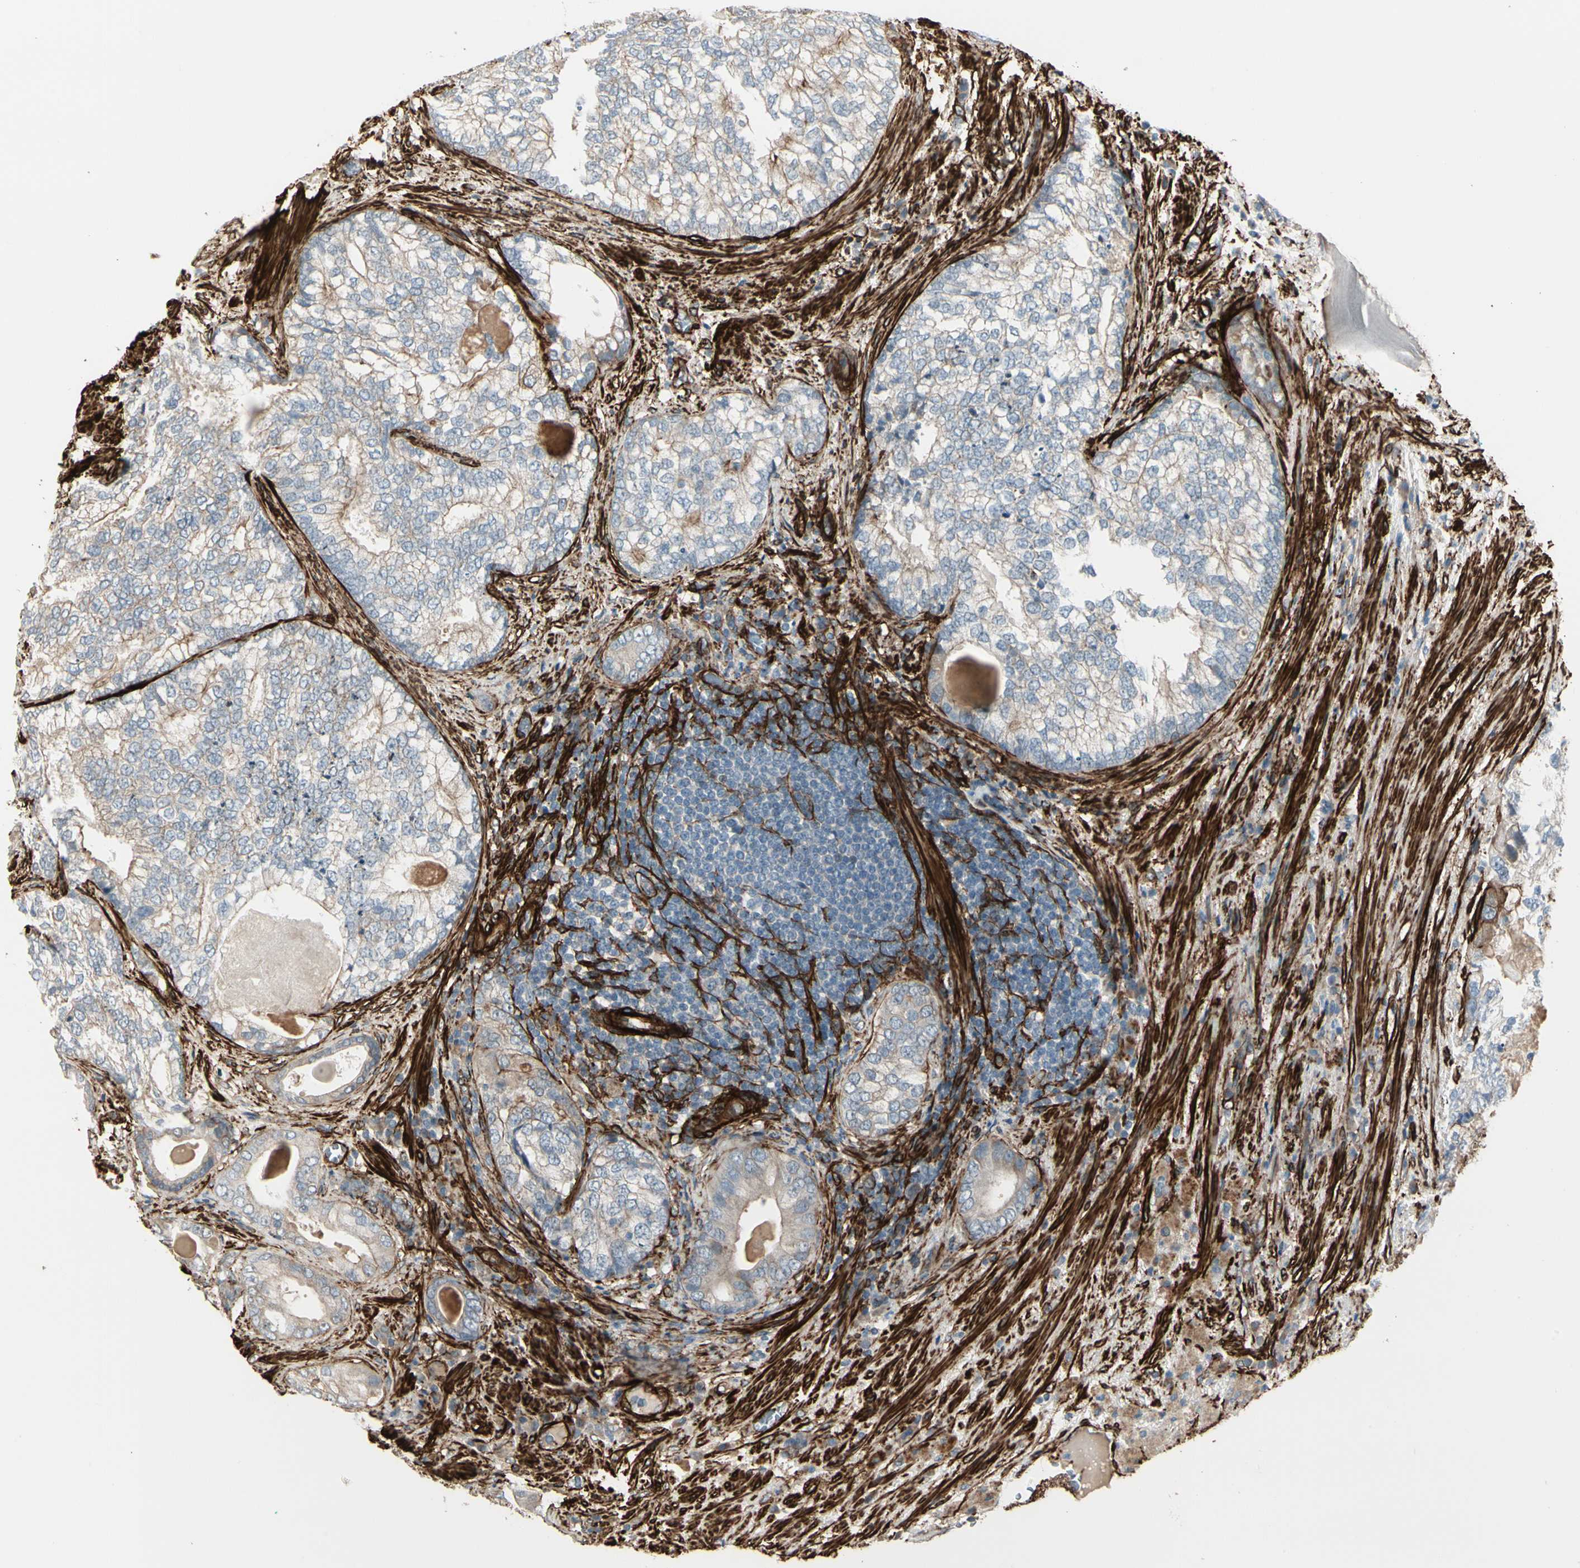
{"staining": {"intensity": "weak", "quantity": "25%-75%", "location": "cytoplasmic/membranous"}, "tissue": "prostate cancer", "cell_type": "Tumor cells", "image_type": "cancer", "snomed": [{"axis": "morphology", "description": "Adenocarcinoma, High grade"}, {"axis": "topography", "description": "Prostate"}], "caption": "A brown stain shows weak cytoplasmic/membranous expression of a protein in adenocarcinoma (high-grade) (prostate) tumor cells.", "gene": "CALD1", "patient": {"sex": "male", "age": 66}}